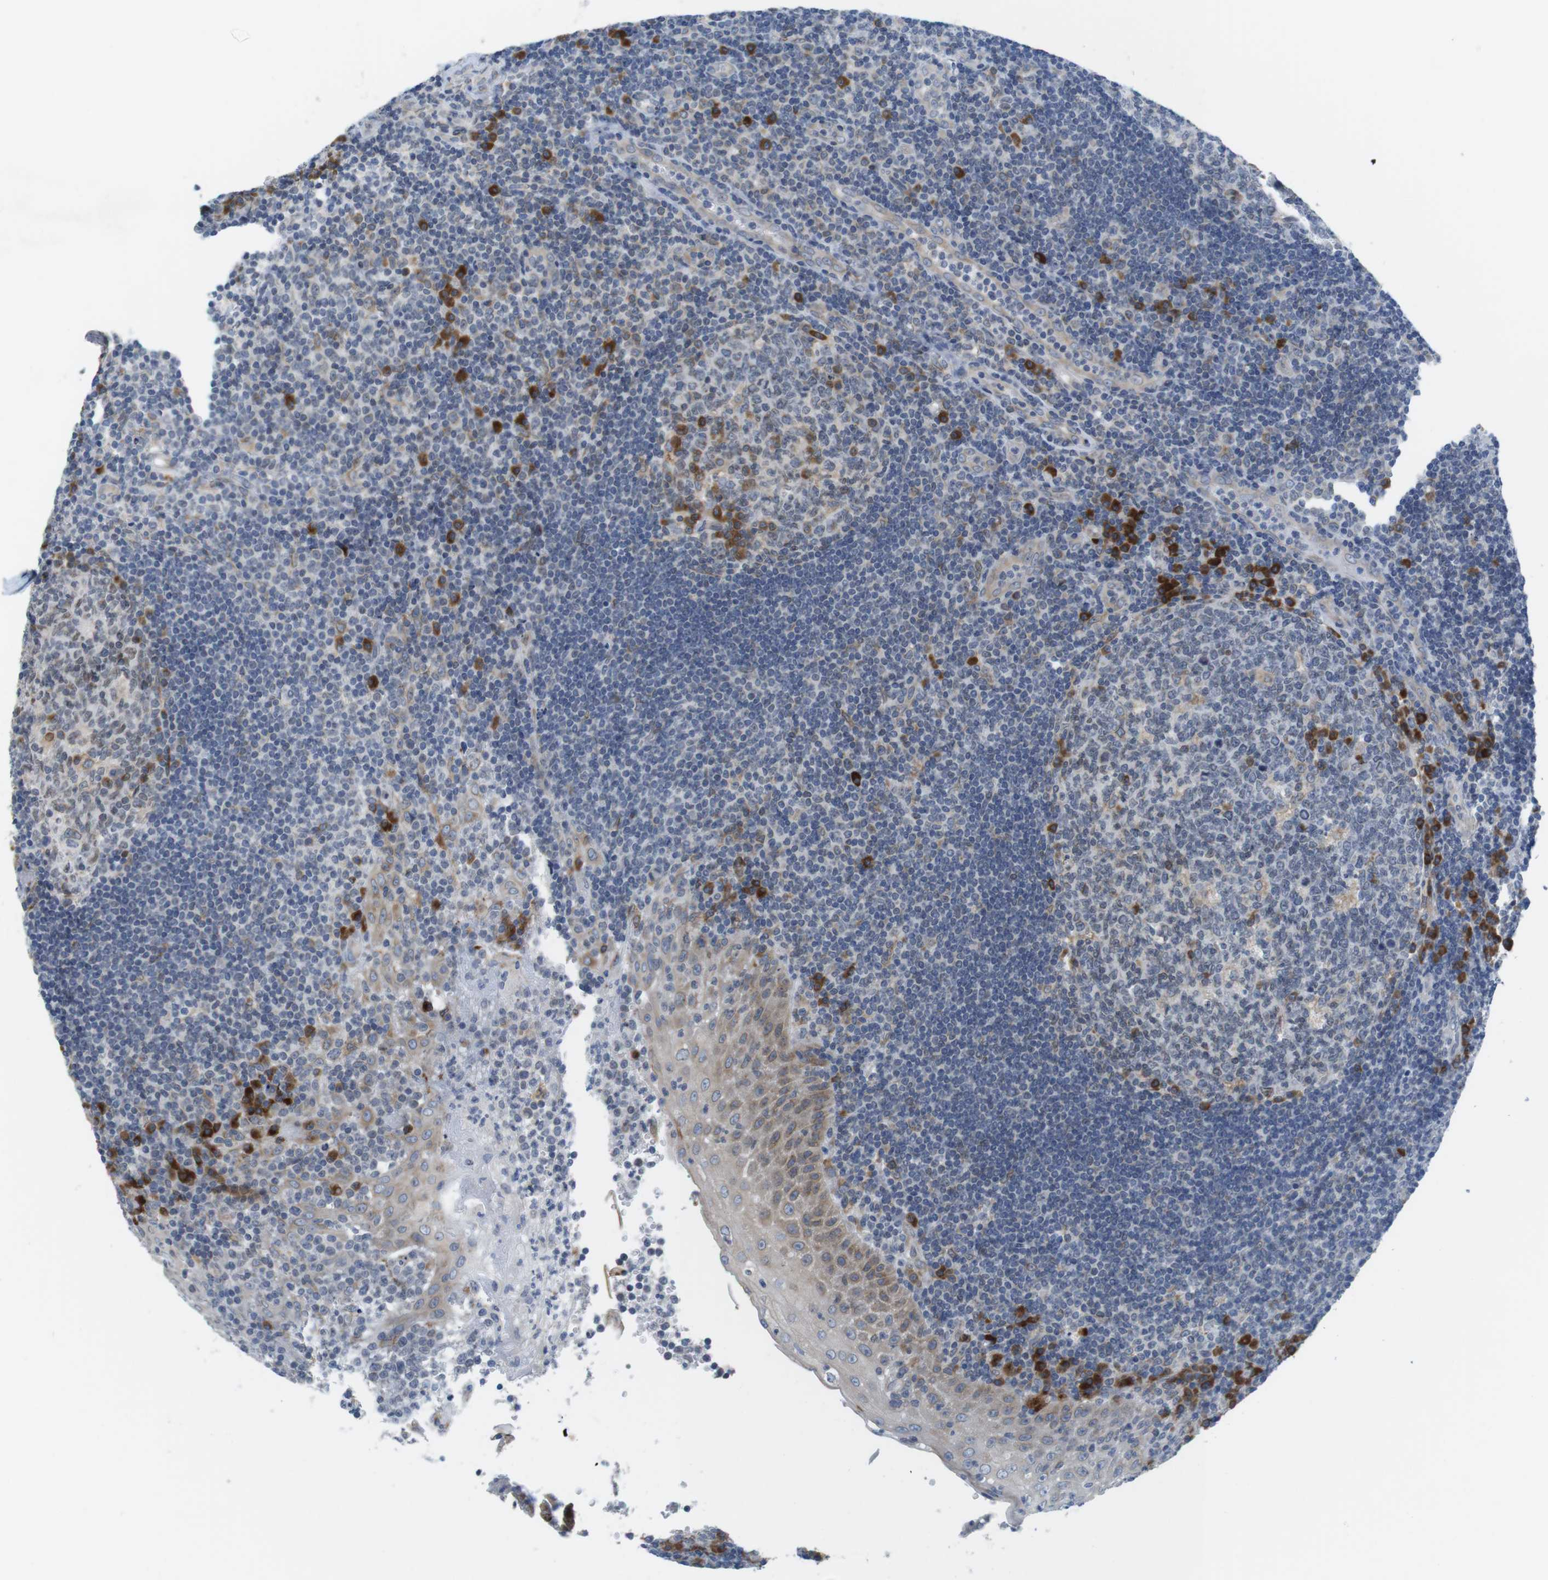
{"staining": {"intensity": "strong", "quantity": "<25%", "location": "cytoplasmic/membranous"}, "tissue": "tonsil", "cell_type": "Germinal center cells", "image_type": "normal", "snomed": [{"axis": "morphology", "description": "Normal tissue, NOS"}, {"axis": "topography", "description": "Tonsil"}], "caption": "High-power microscopy captured an immunohistochemistry (IHC) histopathology image of benign tonsil, revealing strong cytoplasmic/membranous expression in approximately <25% of germinal center cells.", "gene": "ERGIC3", "patient": {"sex": "female", "age": 40}}